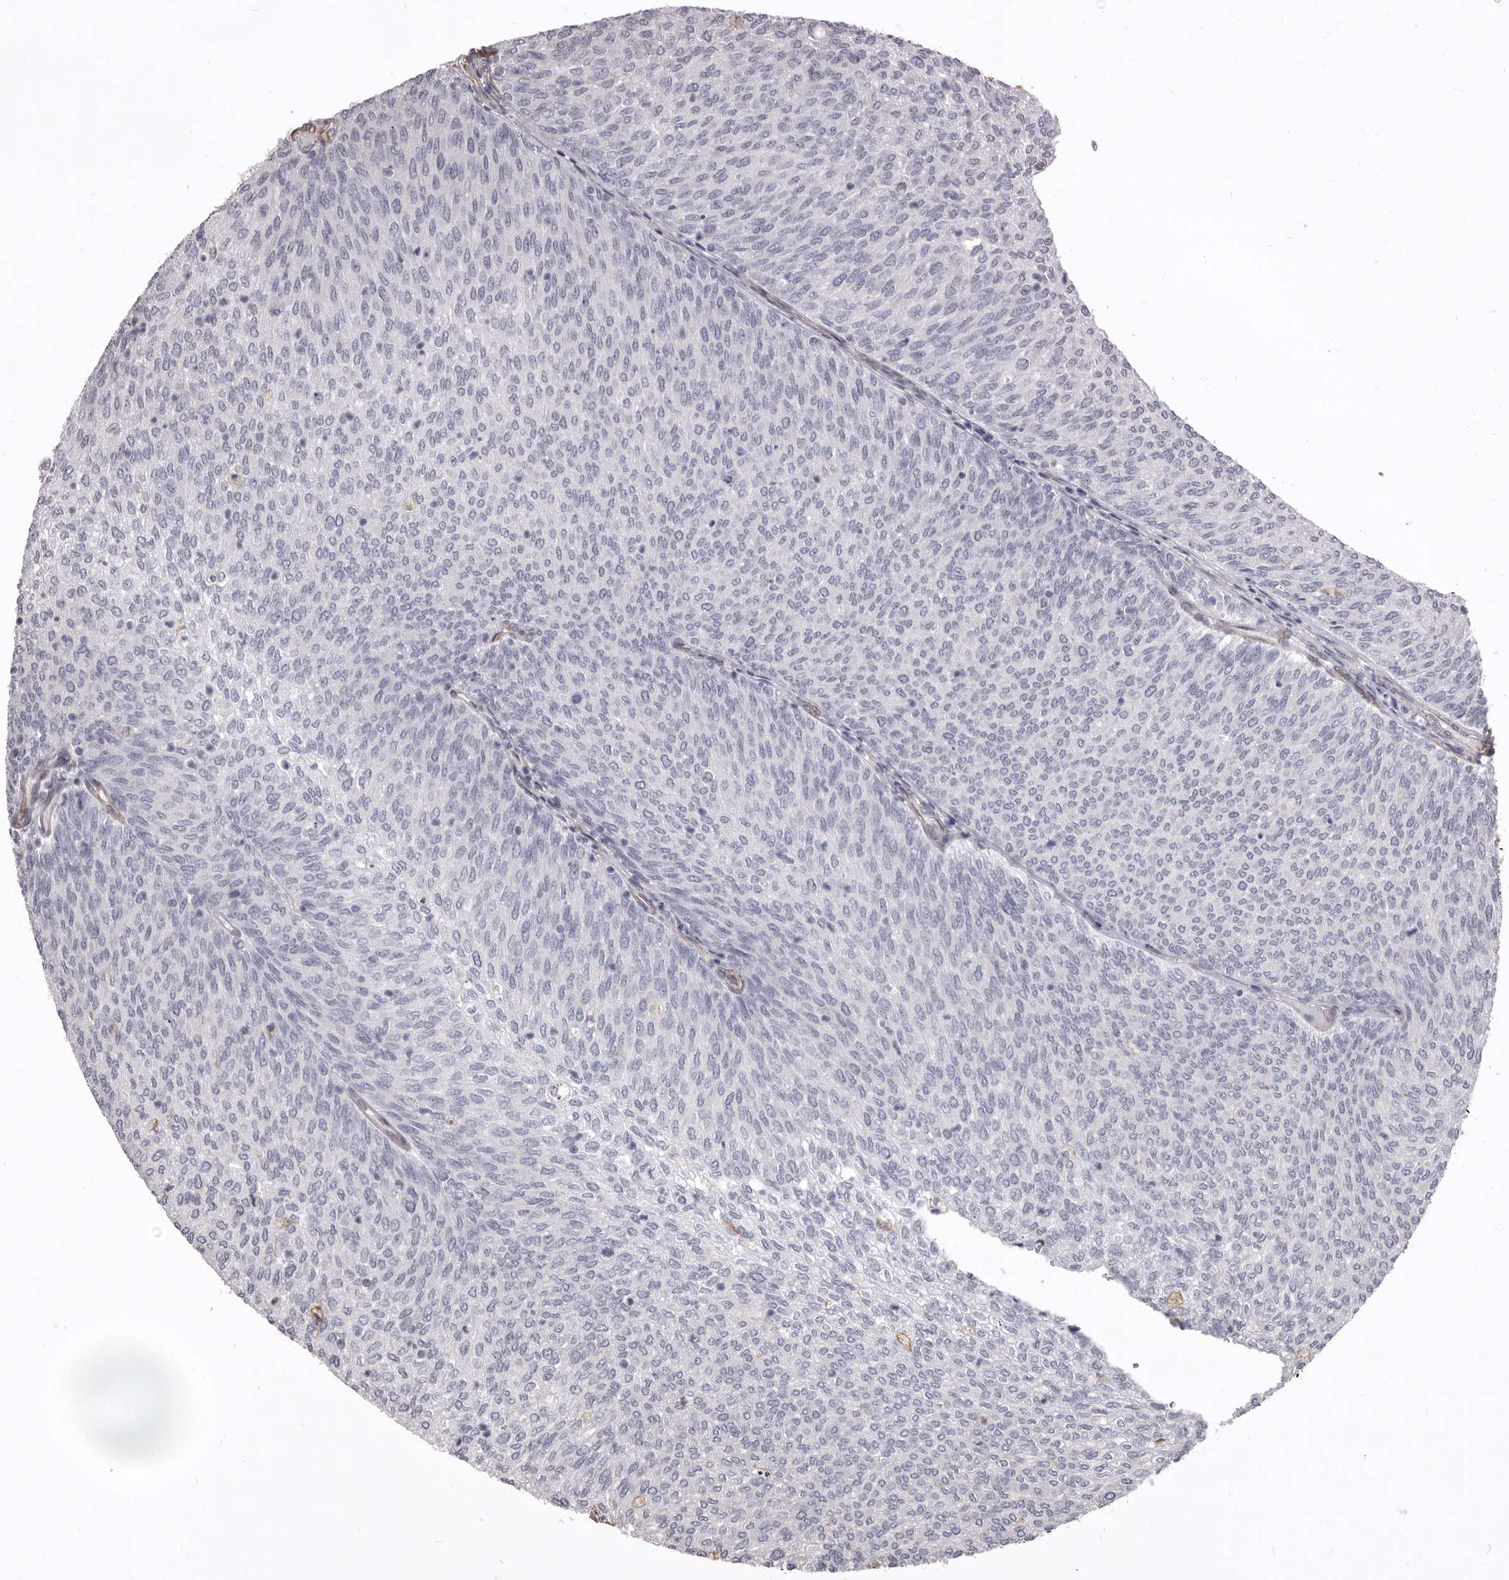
{"staining": {"intensity": "negative", "quantity": "none", "location": "none"}, "tissue": "urothelial cancer", "cell_type": "Tumor cells", "image_type": "cancer", "snomed": [{"axis": "morphology", "description": "Urothelial carcinoma, Low grade"}, {"axis": "topography", "description": "Urinary bladder"}], "caption": "Immunohistochemistry (IHC) histopathology image of urothelial cancer stained for a protein (brown), which demonstrates no expression in tumor cells.", "gene": "MTURN", "patient": {"sex": "female", "age": 79}}